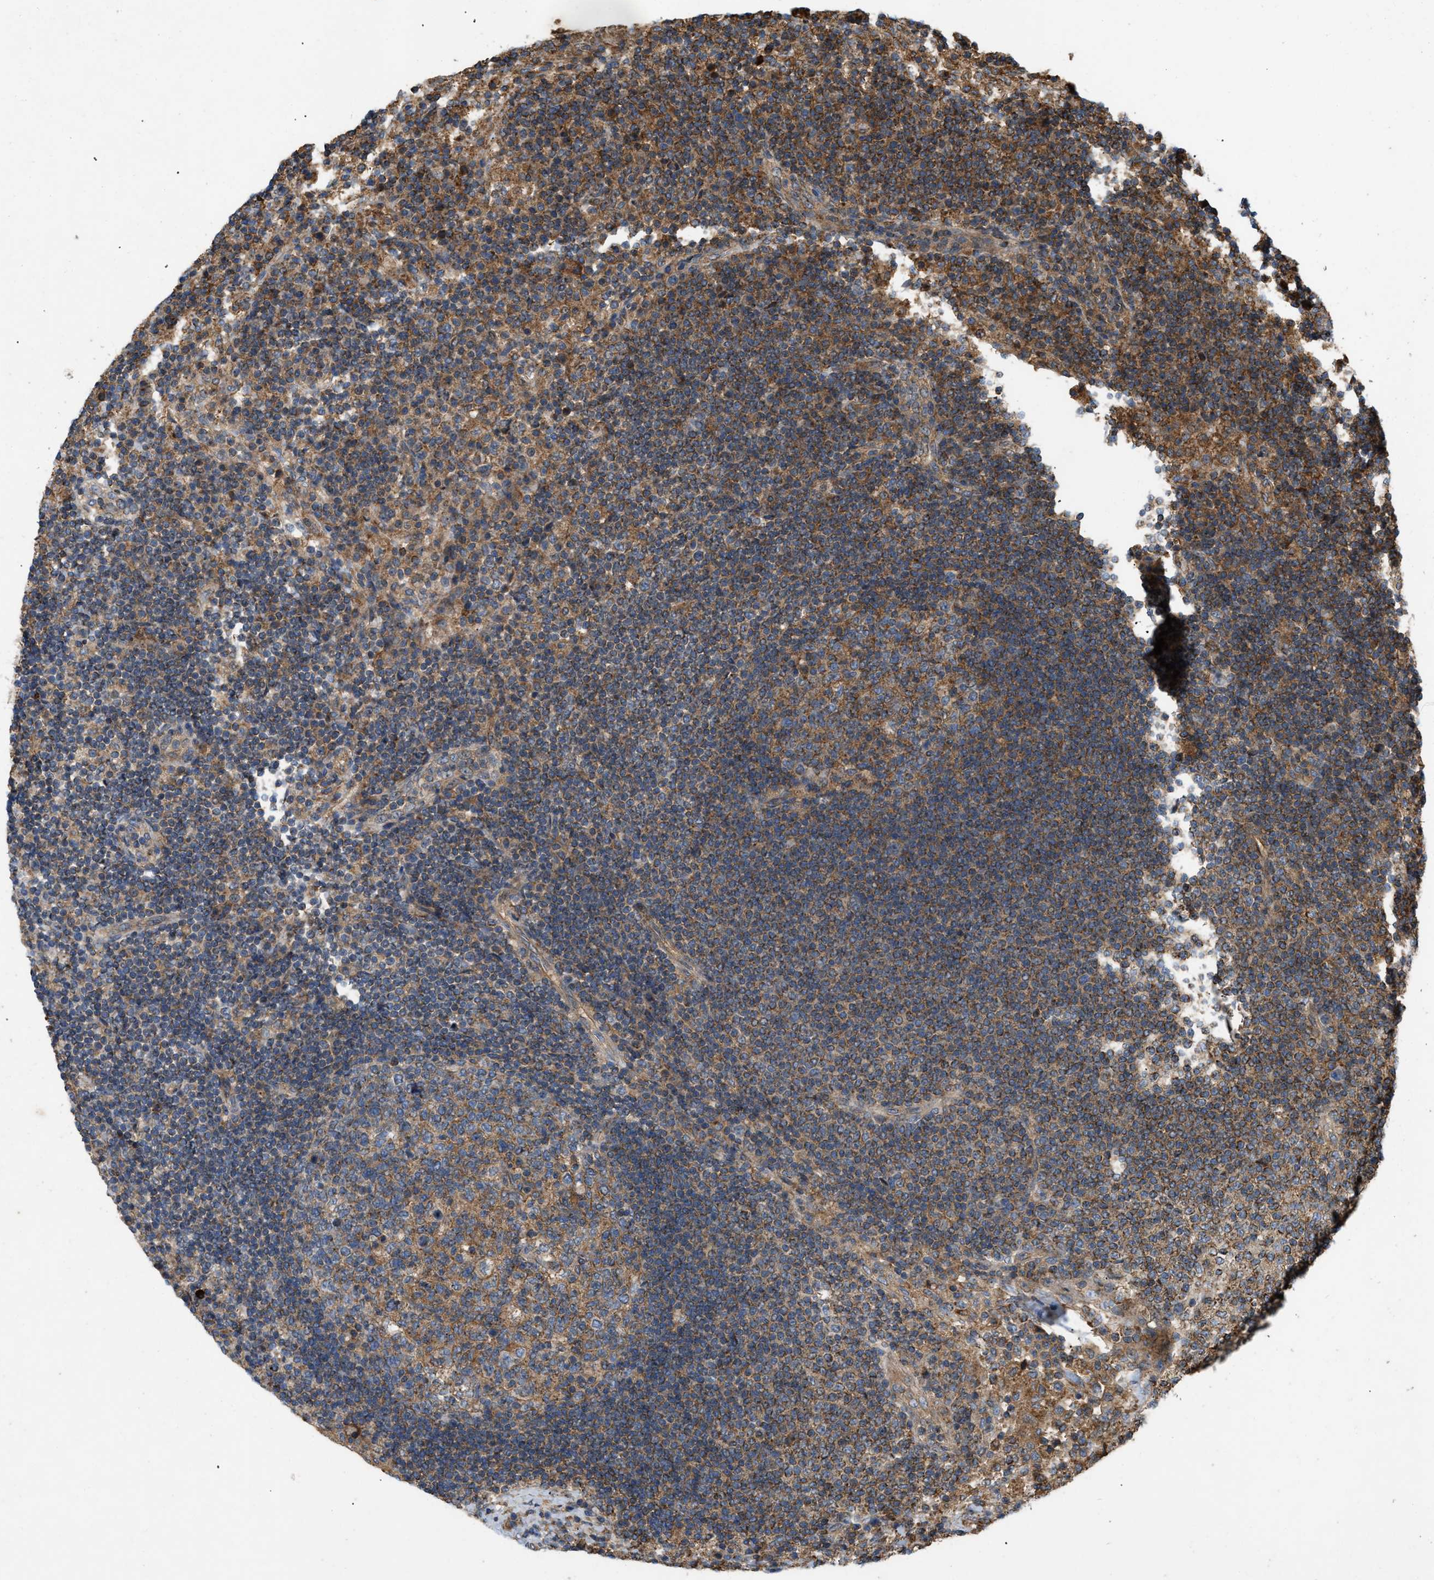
{"staining": {"intensity": "moderate", "quantity": "25%-75%", "location": "cytoplasmic/membranous"}, "tissue": "lymph node", "cell_type": "Germinal center cells", "image_type": "normal", "snomed": [{"axis": "morphology", "description": "Normal tissue, NOS"}, {"axis": "topography", "description": "Lymph node"}], "caption": "IHC (DAB (3,3'-diaminobenzidine)) staining of unremarkable lymph node reveals moderate cytoplasmic/membranous protein staining in approximately 25%-75% of germinal center cells.", "gene": "GNB4", "patient": {"sex": "female", "age": 53}}